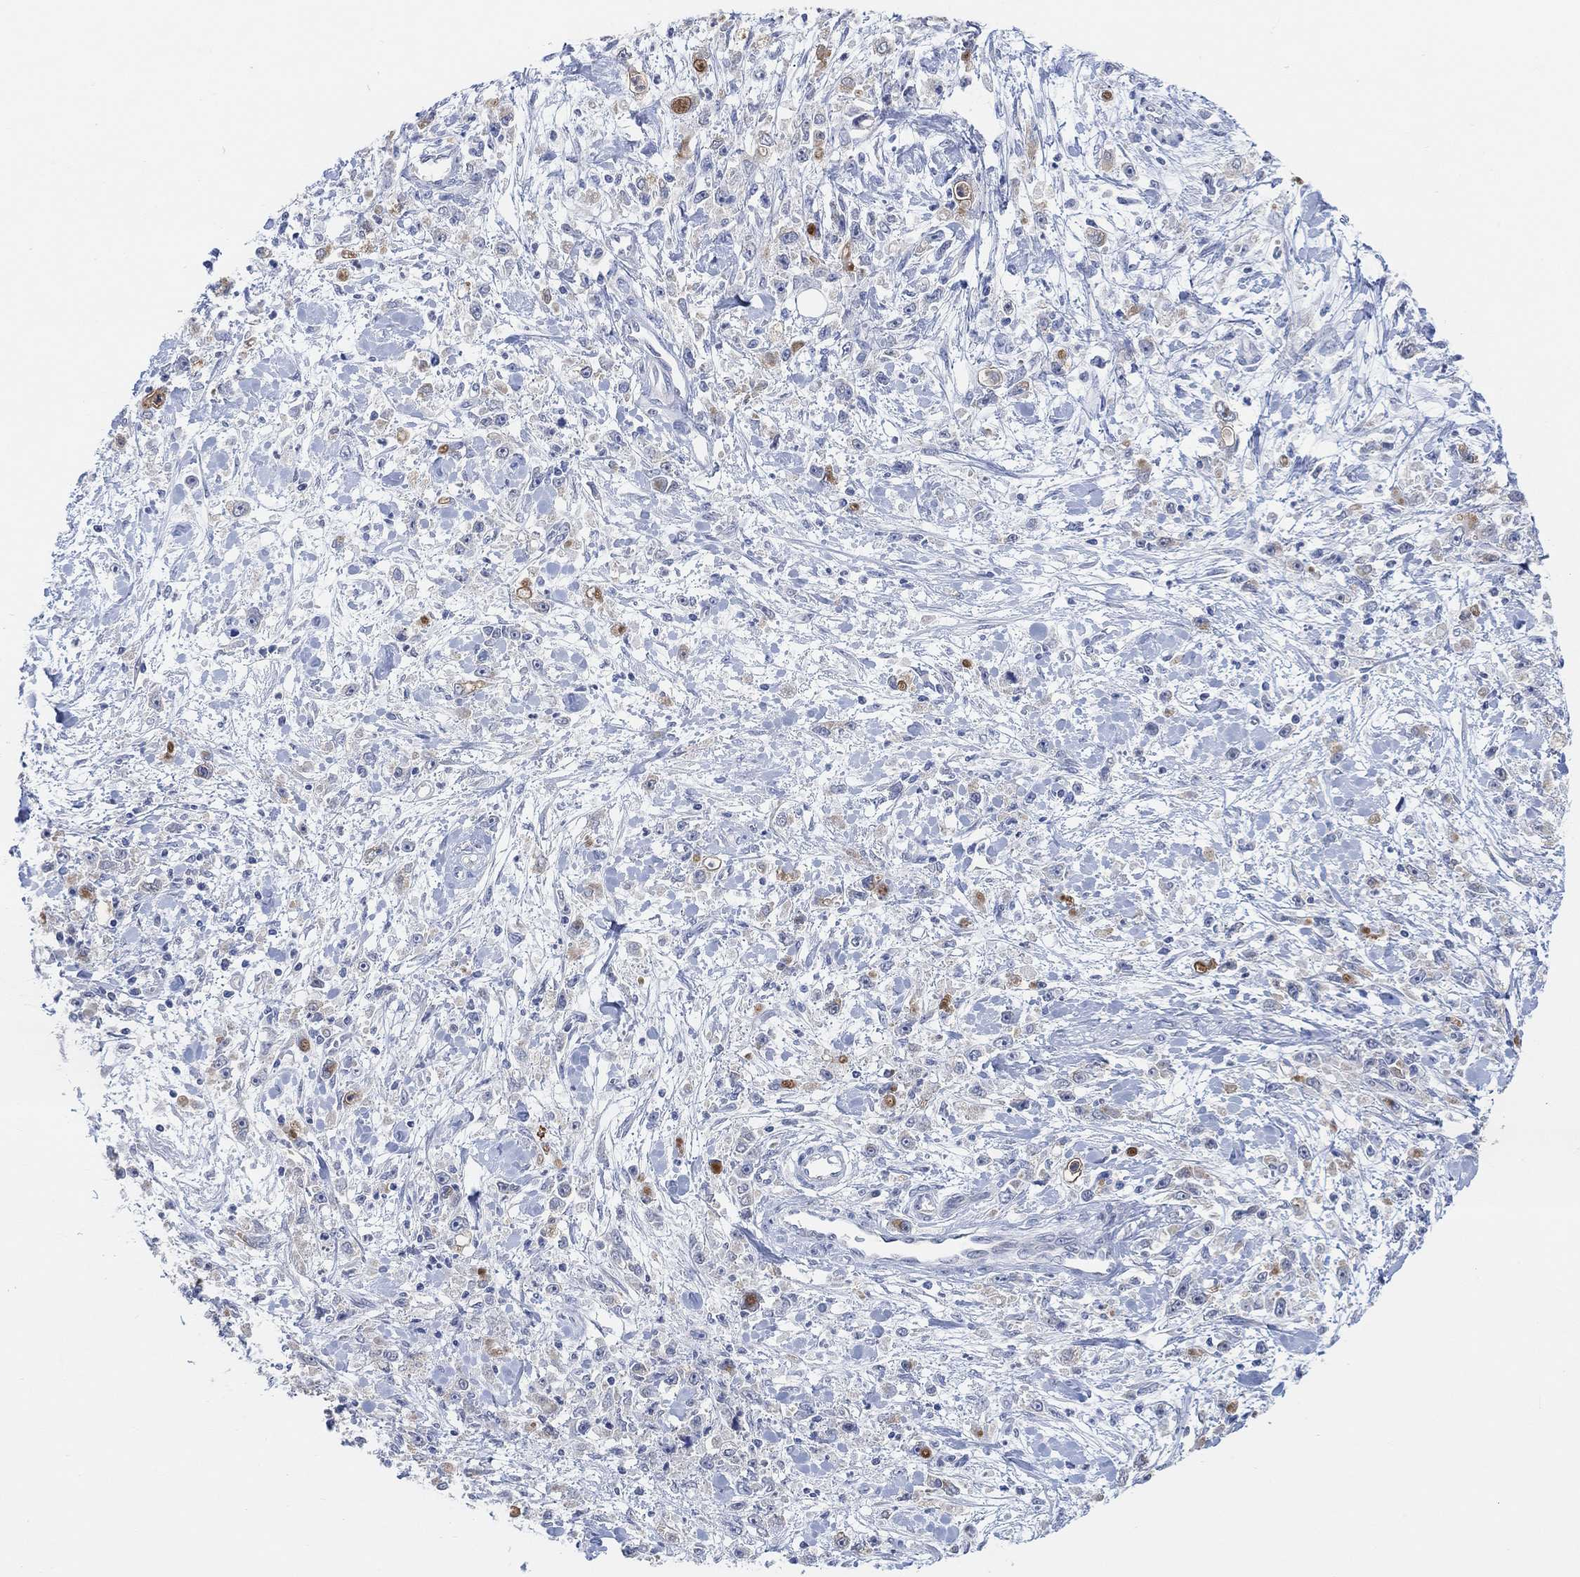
{"staining": {"intensity": "negative", "quantity": "none", "location": "none"}, "tissue": "stomach cancer", "cell_type": "Tumor cells", "image_type": "cancer", "snomed": [{"axis": "morphology", "description": "Adenocarcinoma, NOS"}, {"axis": "topography", "description": "Stomach"}], "caption": "An image of human adenocarcinoma (stomach) is negative for staining in tumor cells.", "gene": "MUC1", "patient": {"sex": "female", "age": 59}}